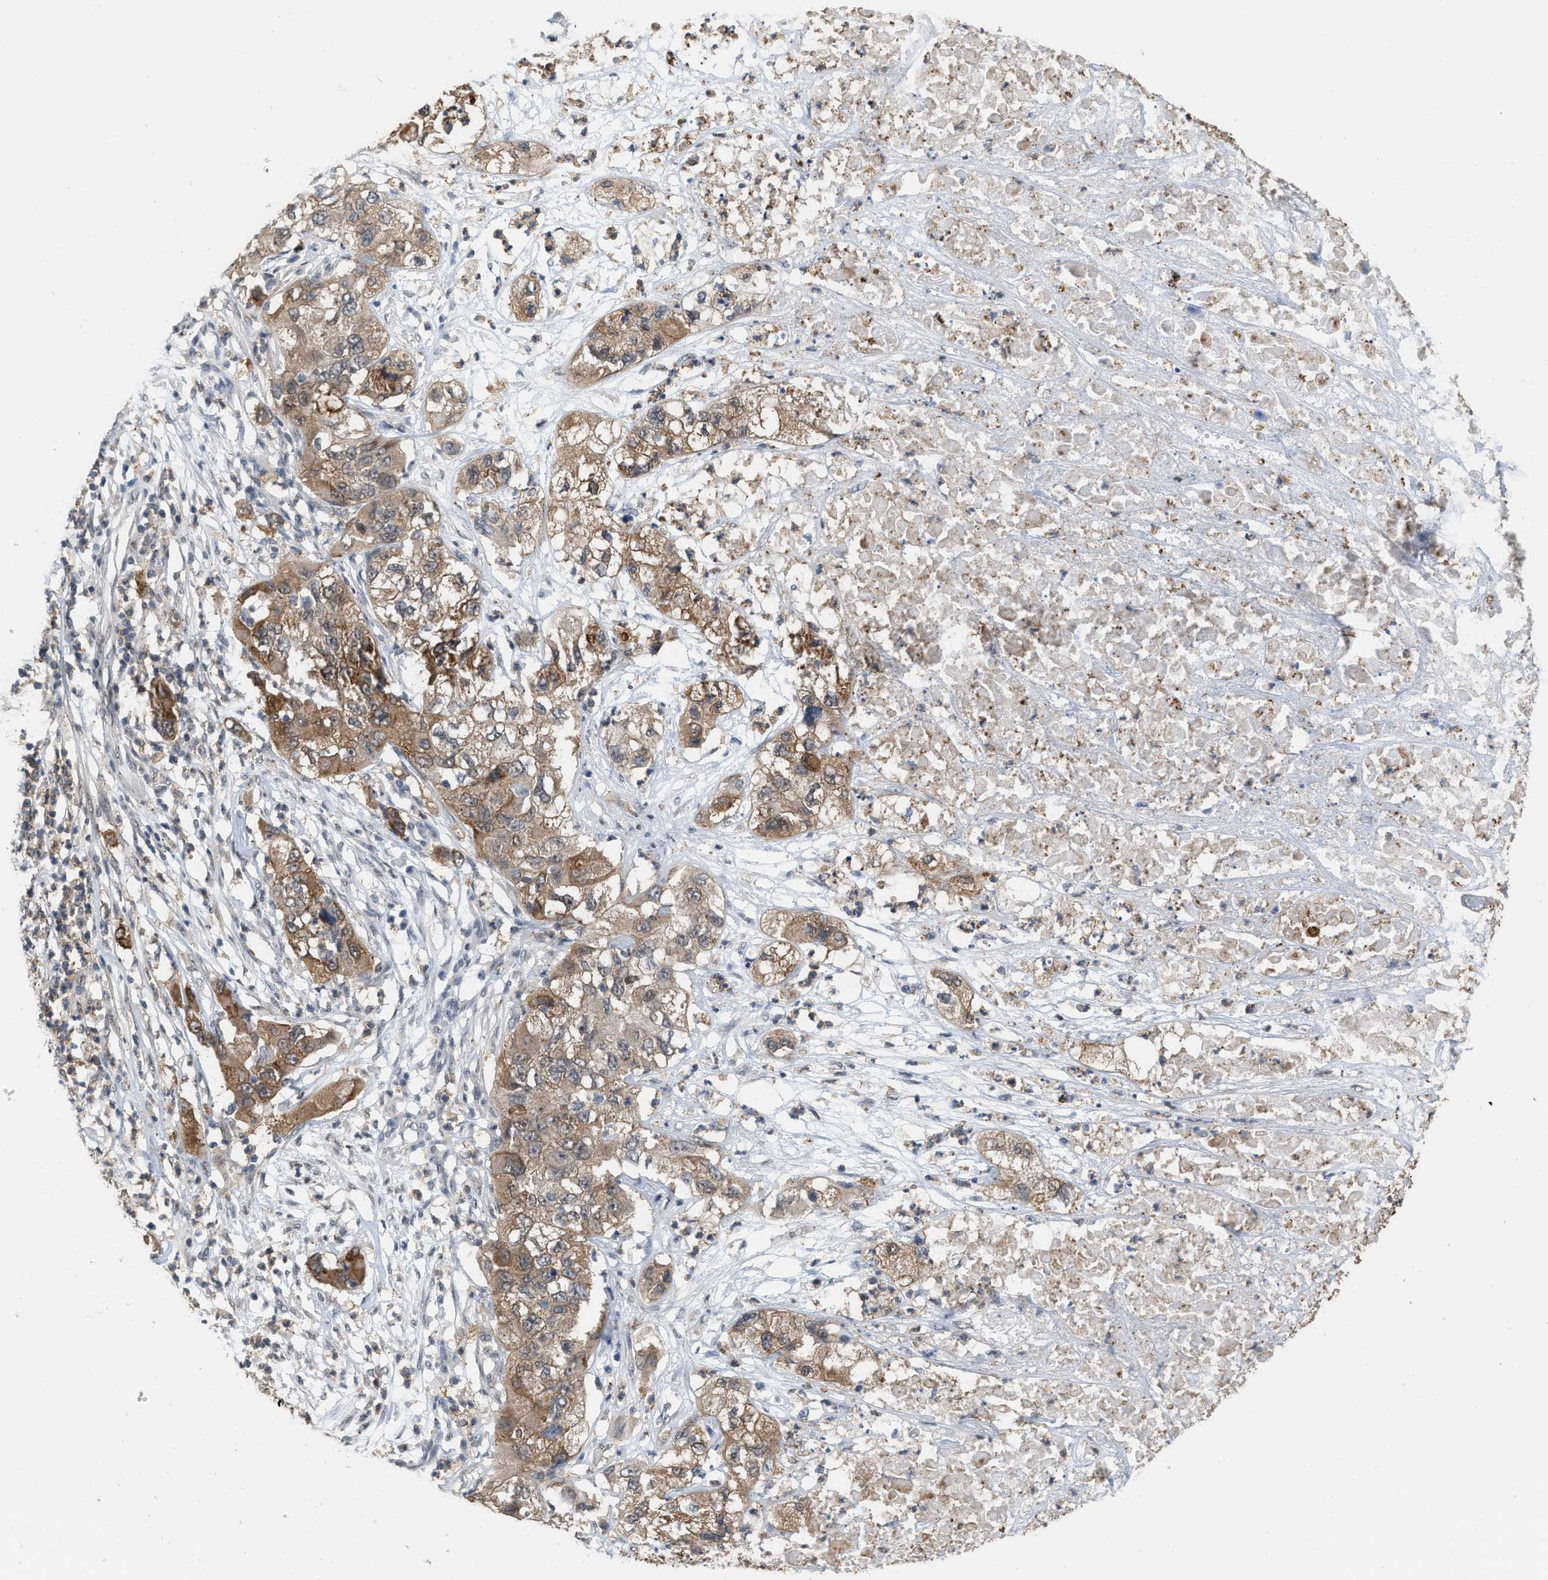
{"staining": {"intensity": "moderate", "quantity": ">75%", "location": "cytoplasmic/membranous"}, "tissue": "pancreatic cancer", "cell_type": "Tumor cells", "image_type": "cancer", "snomed": [{"axis": "morphology", "description": "Adenocarcinoma, NOS"}, {"axis": "topography", "description": "Pancreas"}], "caption": "Approximately >75% of tumor cells in pancreatic cancer exhibit moderate cytoplasmic/membranous protein staining as visualized by brown immunohistochemical staining.", "gene": "BAIAP2L1", "patient": {"sex": "female", "age": 78}}